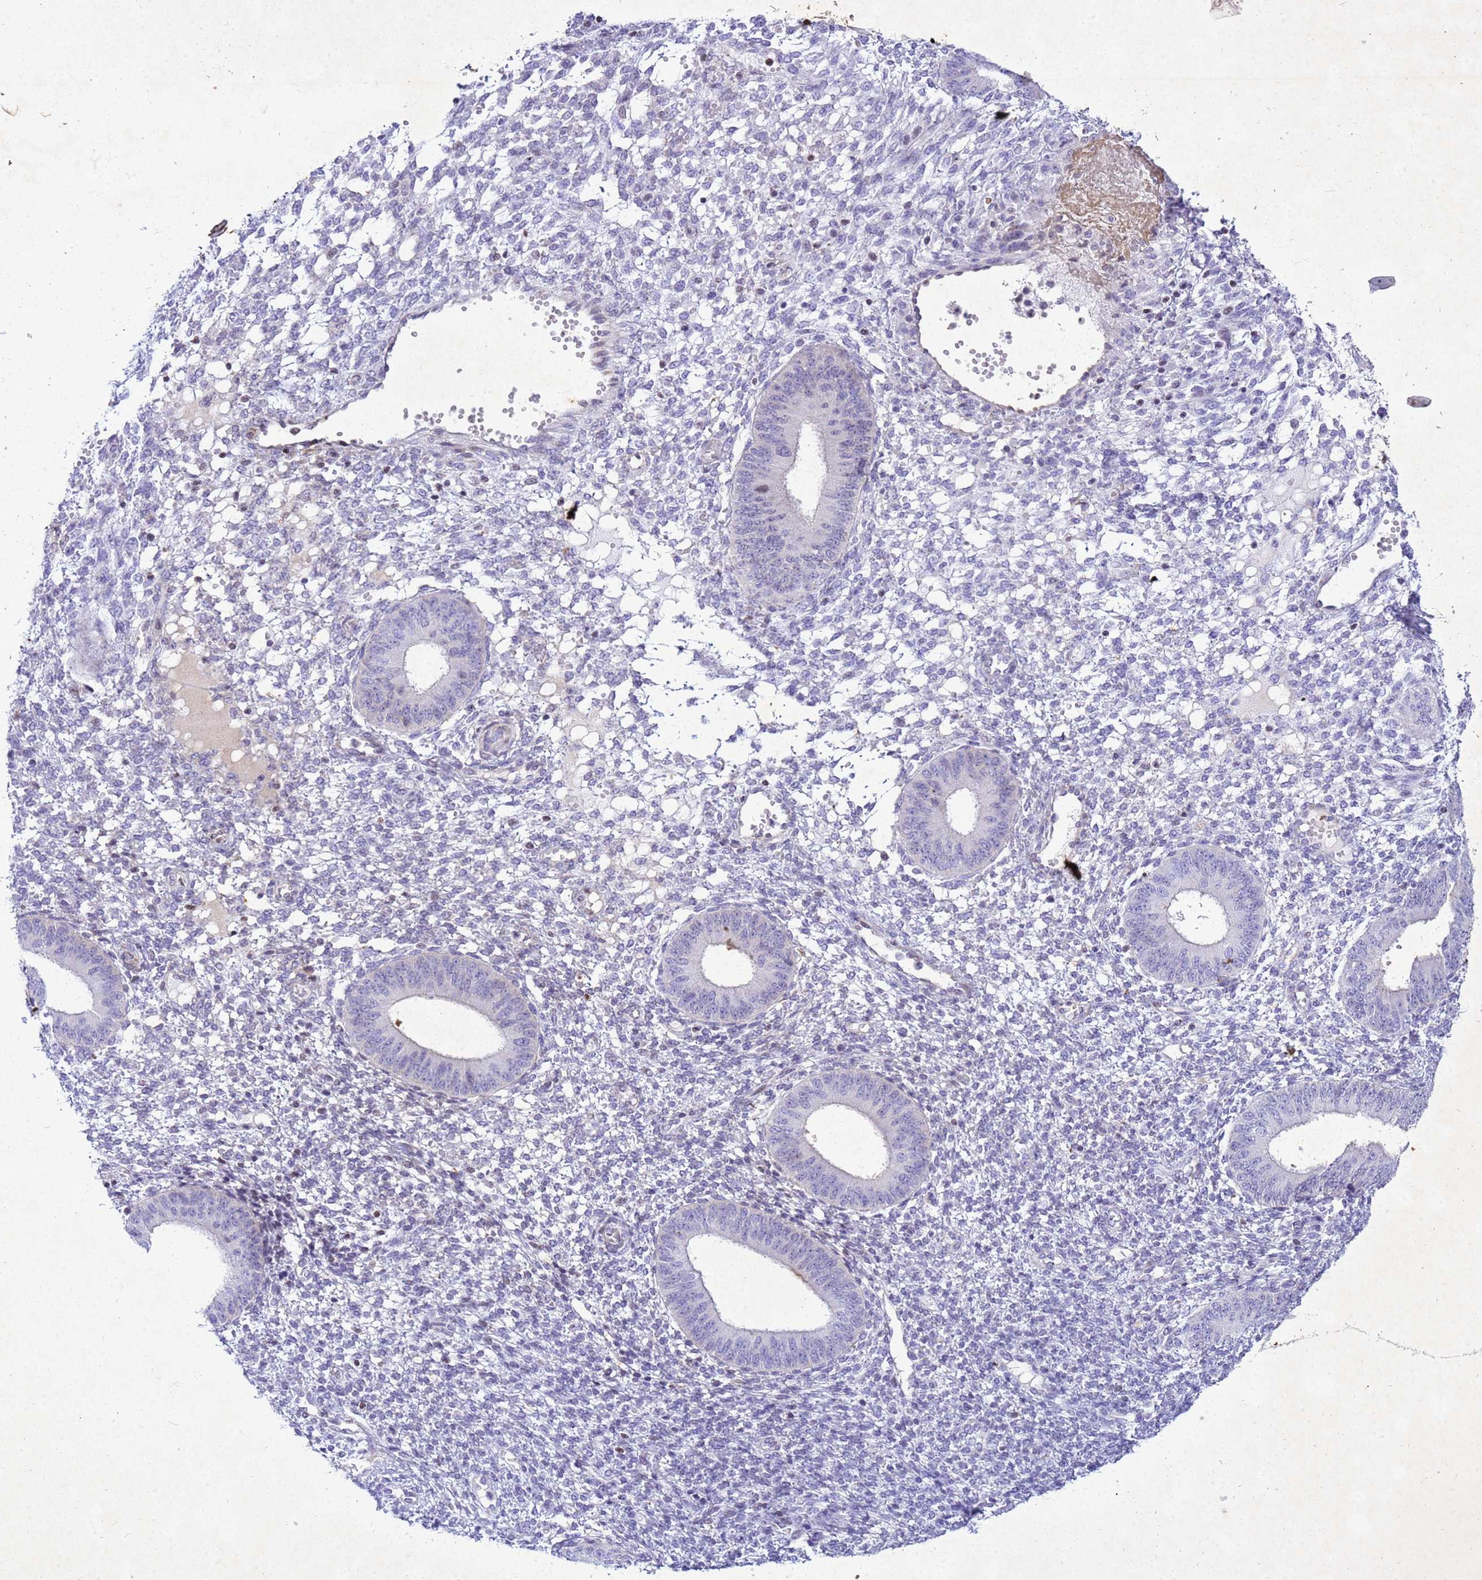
{"staining": {"intensity": "negative", "quantity": "none", "location": "none"}, "tissue": "endometrium", "cell_type": "Cells in endometrial stroma", "image_type": "normal", "snomed": [{"axis": "morphology", "description": "Normal tissue, NOS"}, {"axis": "topography", "description": "Endometrium"}], "caption": "The micrograph displays no significant positivity in cells in endometrial stroma of endometrium. The staining is performed using DAB (3,3'-diaminobenzidine) brown chromogen with nuclei counter-stained in using hematoxylin.", "gene": "COPS9", "patient": {"sex": "female", "age": 49}}